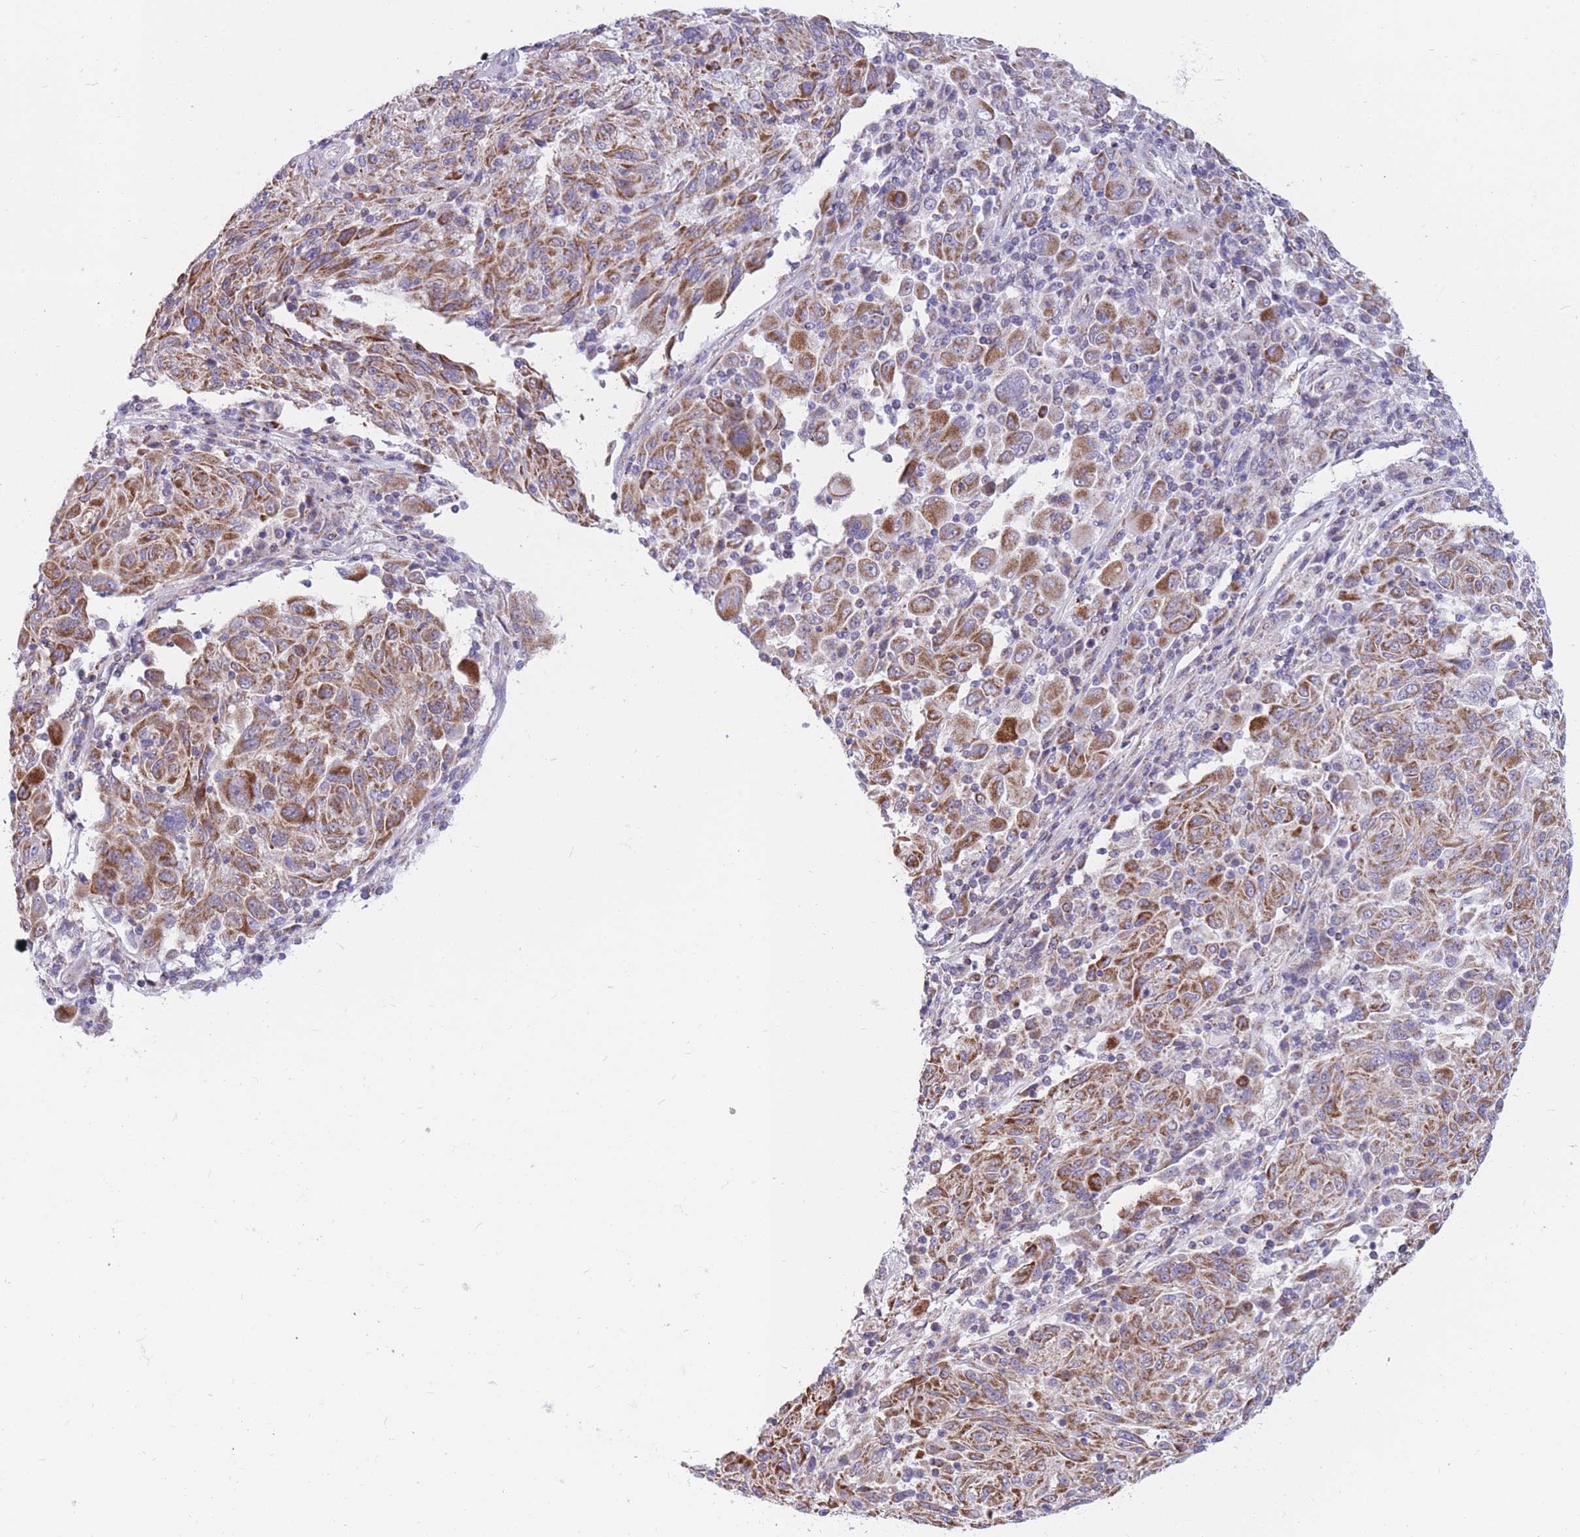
{"staining": {"intensity": "moderate", "quantity": ">75%", "location": "cytoplasmic/membranous"}, "tissue": "melanoma", "cell_type": "Tumor cells", "image_type": "cancer", "snomed": [{"axis": "morphology", "description": "Malignant melanoma, NOS"}, {"axis": "topography", "description": "Skin"}], "caption": "This micrograph demonstrates immunohistochemistry (IHC) staining of melanoma, with medium moderate cytoplasmic/membranous positivity in approximately >75% of tumor cells.", "gene": "PCSK1", "patient": {"sex": "male", "age": 53}}